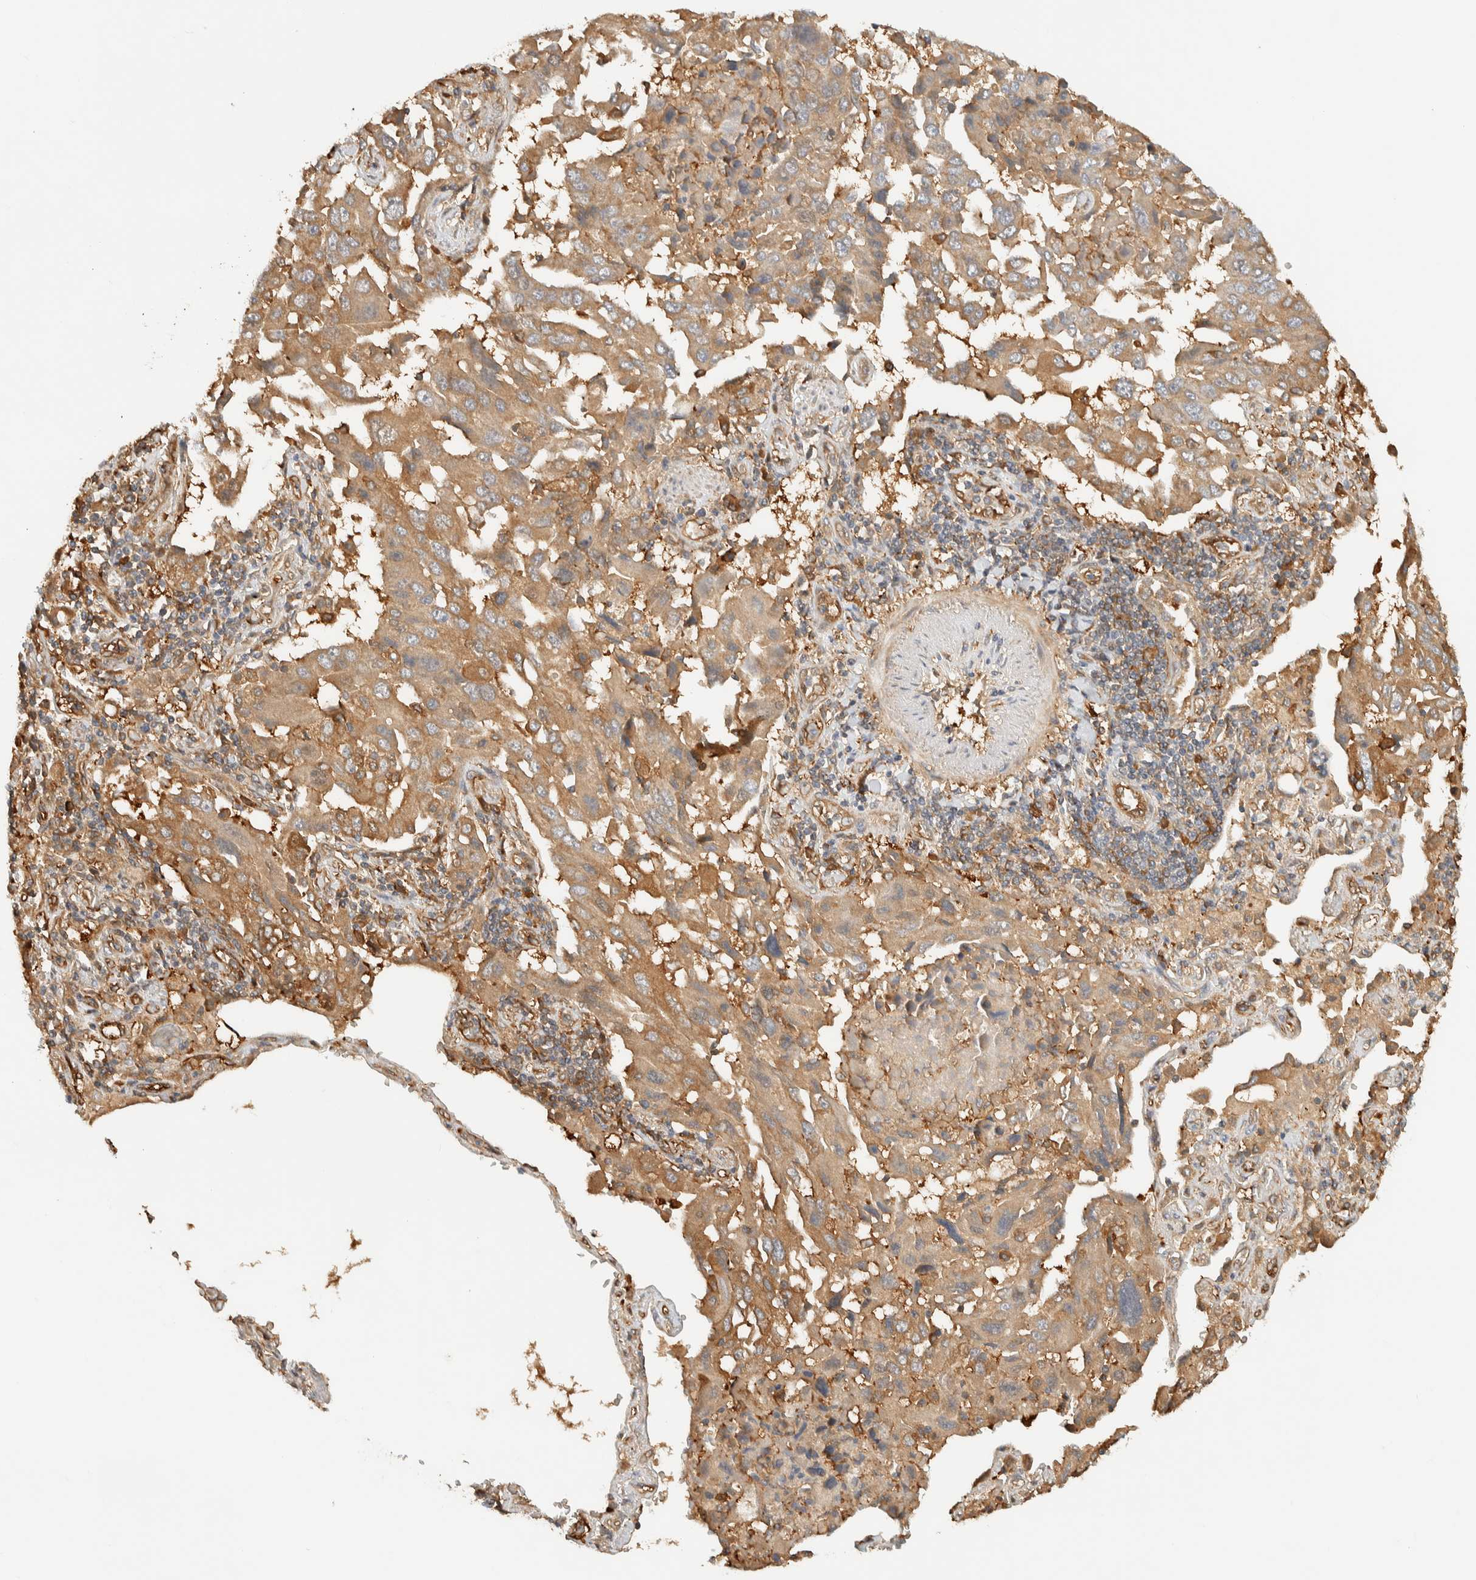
{"staining": {"intensity": "moderate", "quantity": ">75%", "location": "cytoplasmic/membranous"}, "tissue": "lung cancer", "cell_type": "Tumor cells", "image_type": "cancer", "snomed": [{"axis": "morphology", "description": "Adenocarcinoma, NOS"}, {"axis": "topography", "description": "Lung"}], "caption": "This micrograph displays adenocarcinoma (lung) stained with immunohistochemistry to label a protein in brown. The cytoplasmic/membranous of tumor cells show moderate positivity for the protein. Nuclei are counter-stained blue.", "gene": "TMEM192", "patient": {"sex": "female", "age": 65}}